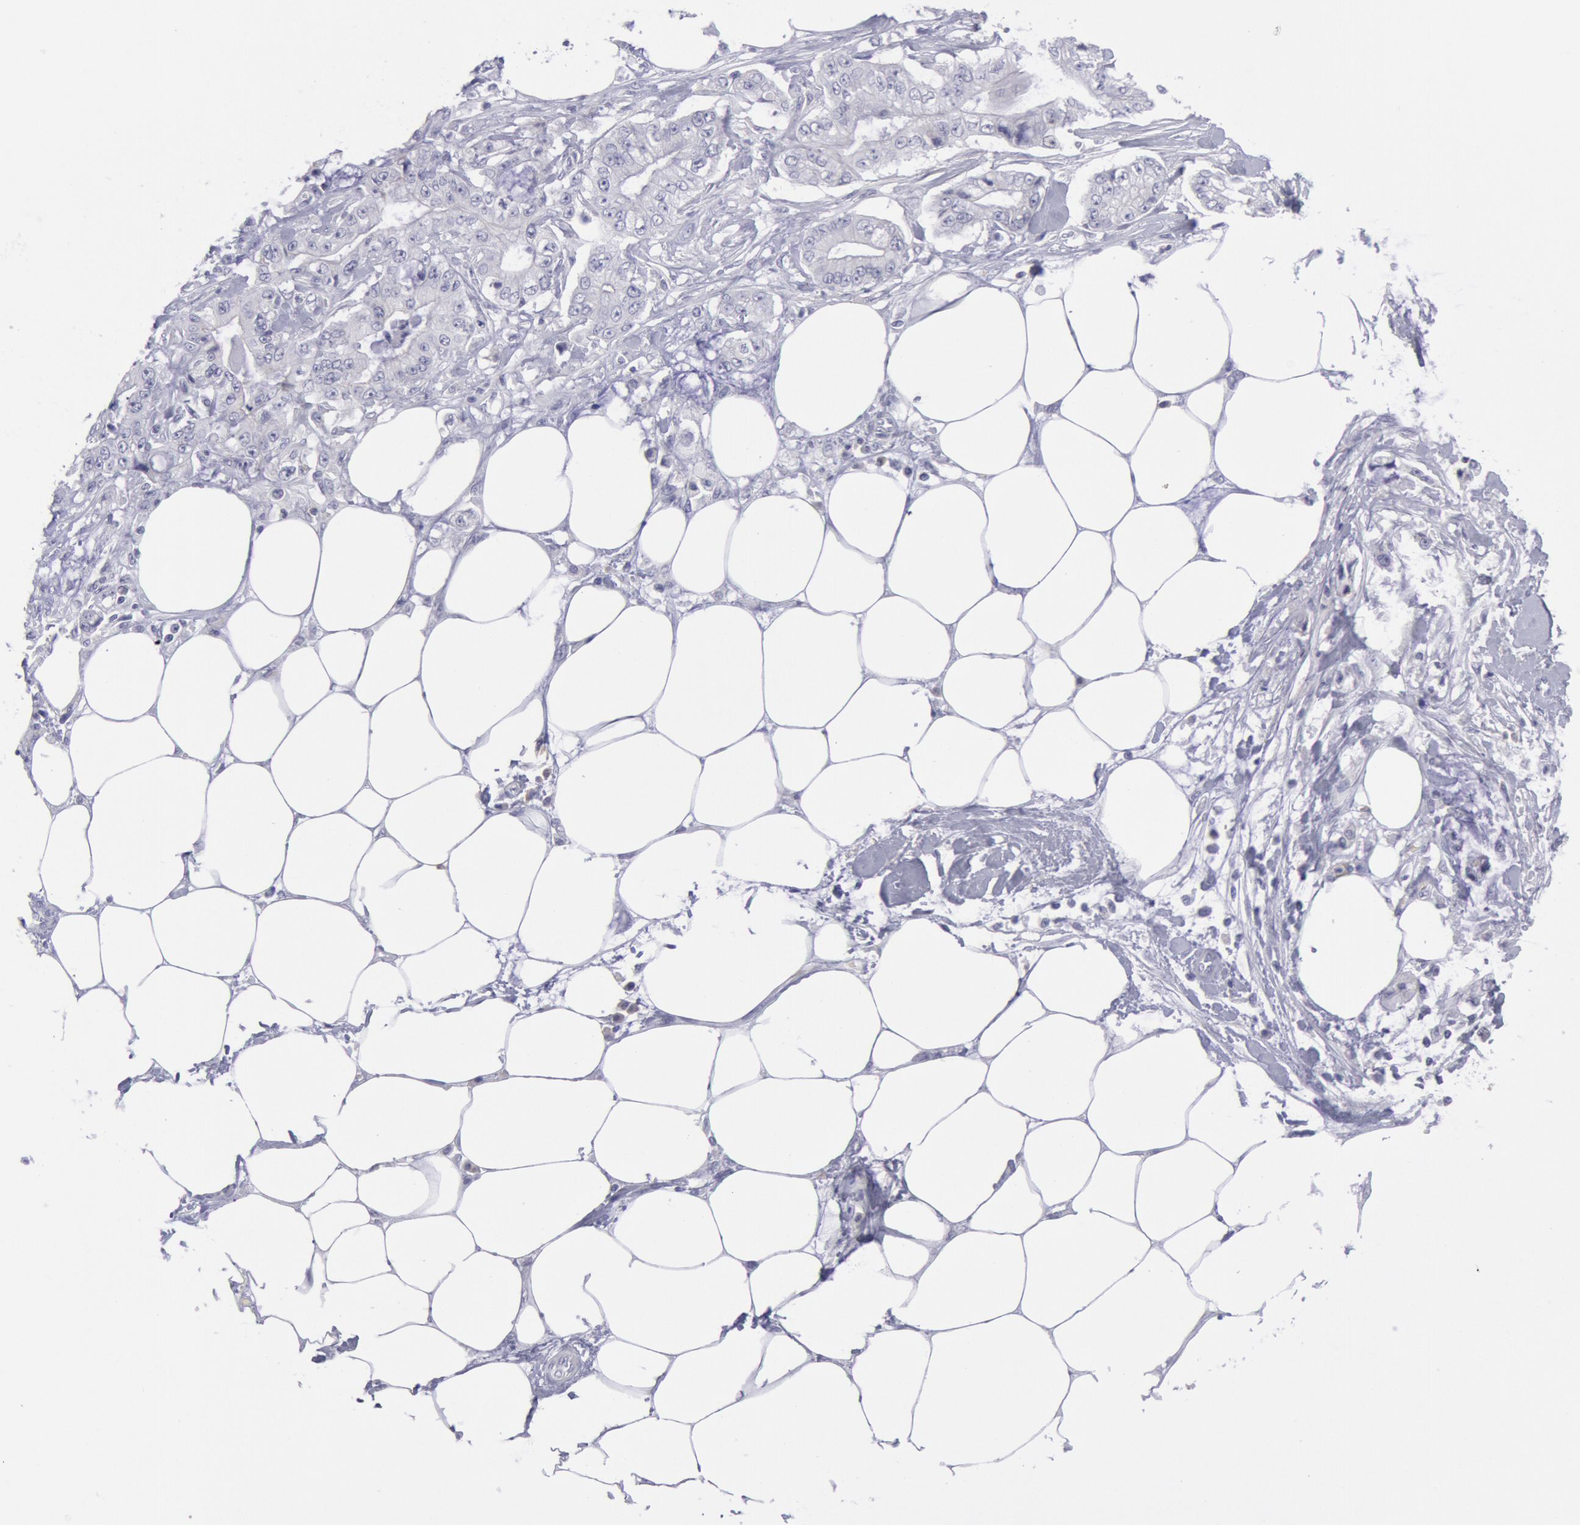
{"staining": {"intensity": "negative", "quantity": "none", "location": "none"}, "tissue": "pancreatic cancer", "cell_type": "Tumor cells", "image_type": "cancer", "snomed": [{"axis": "morphology", "description": "Adenocarcinoma, NOS"}, {"axis": "topography", "description": "Pancreas"}, {"axis": "topography", "description": "Stomach, upper"}], "caption": "Immunohistochemistry (IHC) histopathology image of human pancreatic adenocarcinoma stained for a protein (brown), which shows no positivity in tumor cells. (DAB immunohistochemistry, high magnification).", "gene": "MYH7", "patient": {"sex": "male", "age": 77}}